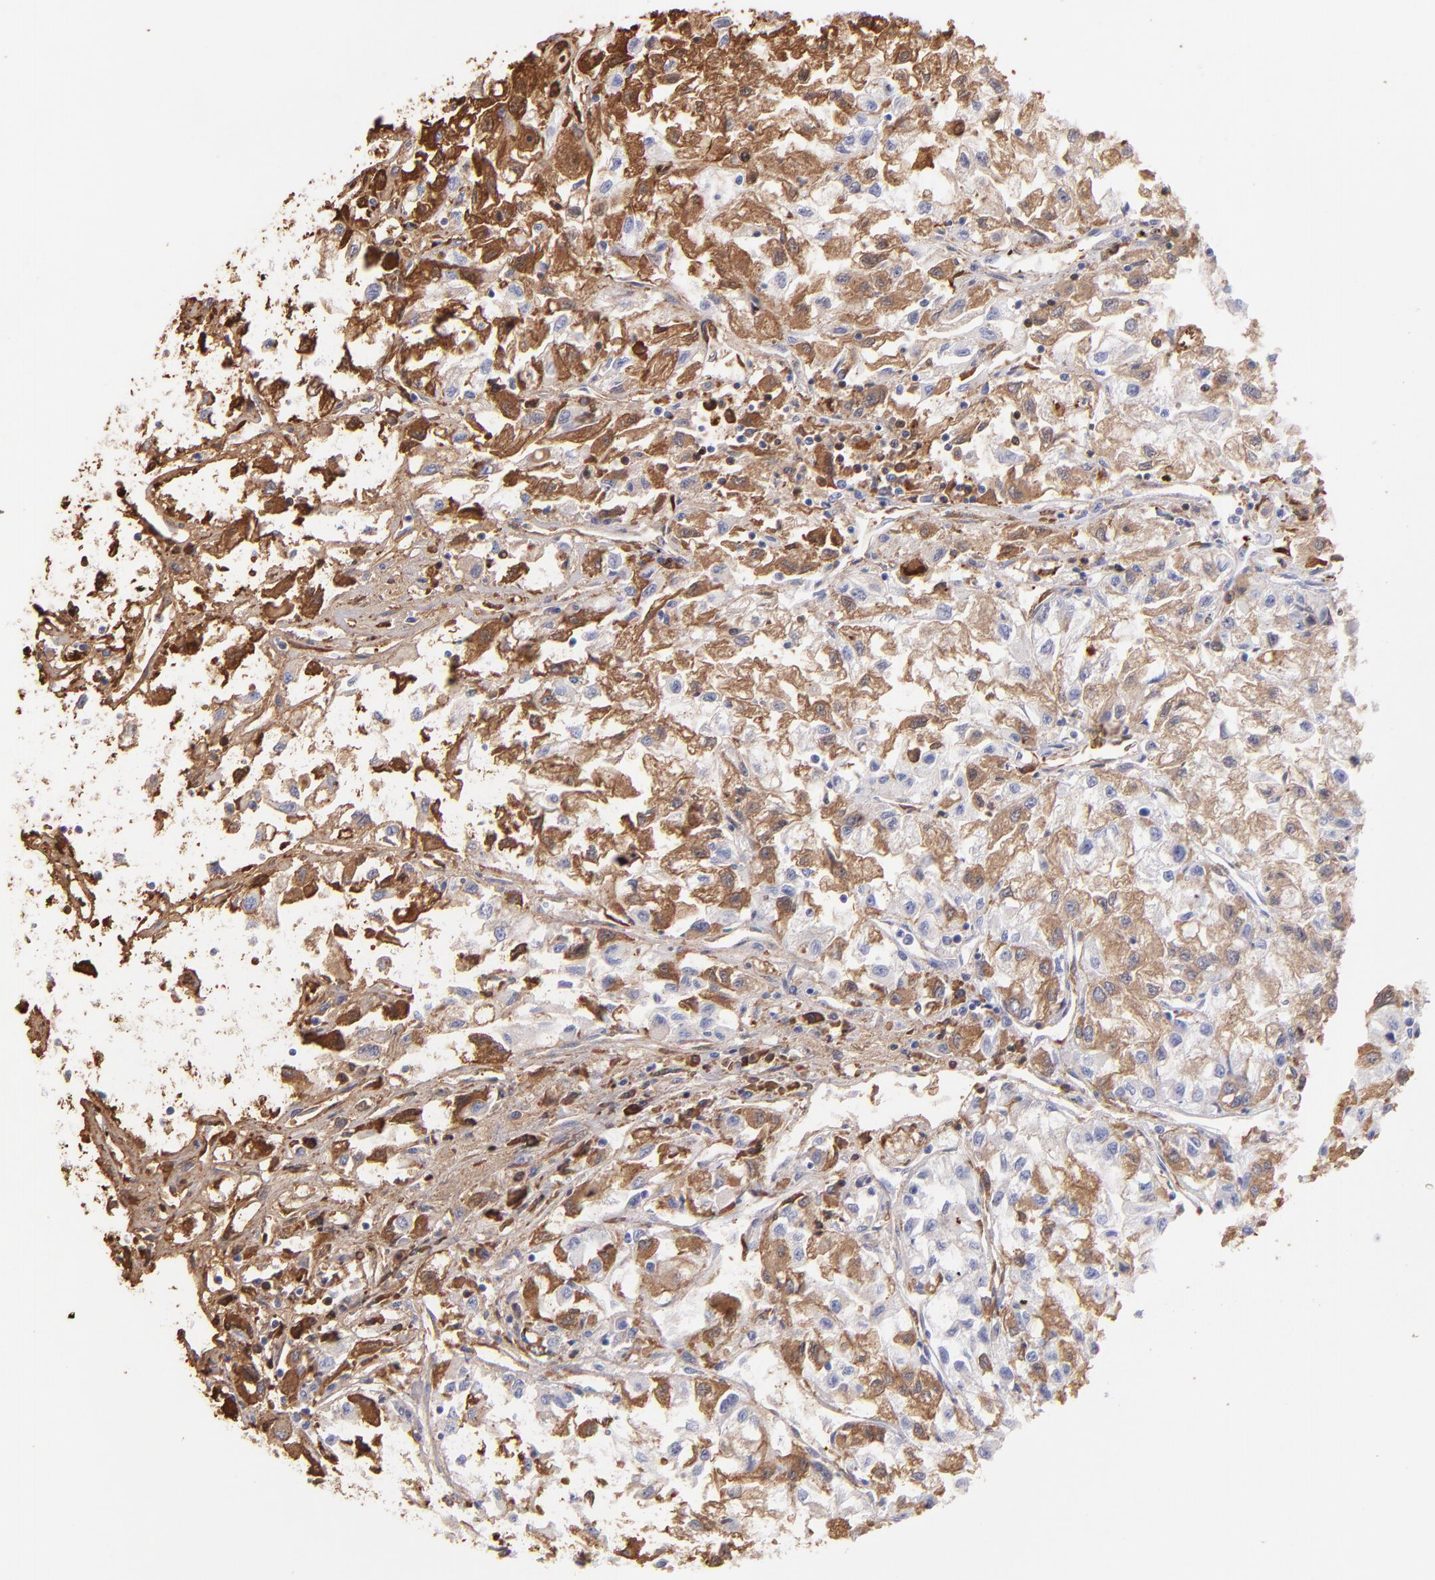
{"staining": {"intensity": "moderate", "quantity": ">75%", "location": "cytoplasmic/membranous"}, "tissue": "renal cancer", "cell_type": "Tumor cells", "image_type": "cancer", "snomed": [{"axis": "morphology", "description": "Adenocarcinoma, NOS"}, {"axis": "topography", "description": "Kidney"}], "caption": "The micrograph exhibits a brown stain indicating the presence of a protein in the cytoplasmic/membranous of tumor cells in renal cancer (adenocarcinoma).", "gene": "FGB", "patient": {"sex": "male", "age": 59}}